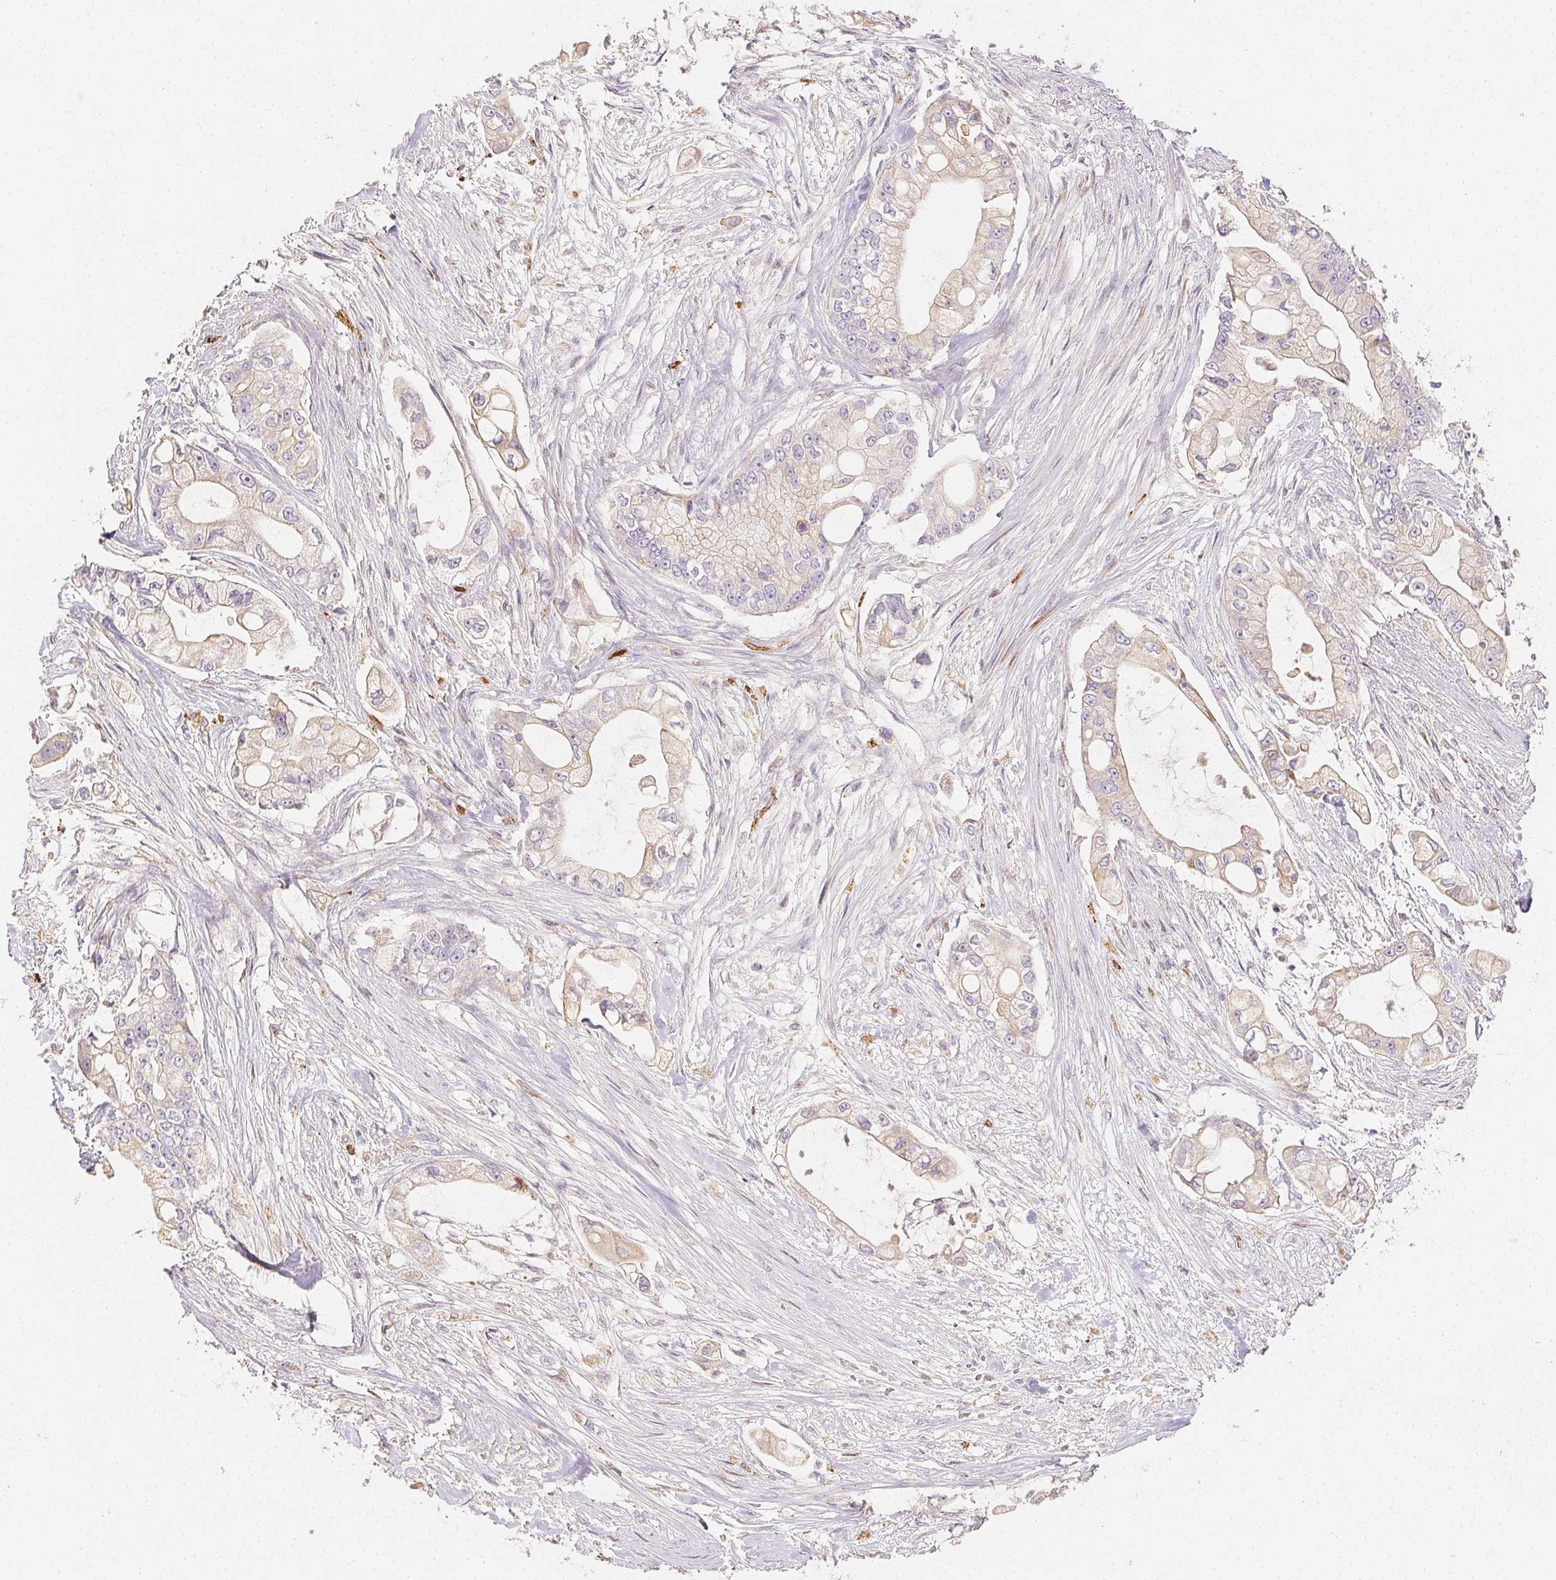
{"staining": {"intensity": "negative", "quantity": "none", "location": "none"}, "tissue": "pancreatic cancer", "cell_type": "Tumor cells", "image_type": "cancer", "snomed": [{"axis": "morphology", "description": "Adenocarcinoma, NOS"}, {"axis": "topography", "description": "Pancreas"}], "caption": "Immunohistochemical staining of pancreatic cancer (adenocarcinoma) reveals no significant staining in tumor cells. (Immunohistochemistry (ihc), brightfield microscopy, high magnification).", "gene": "ACVR1B", "patient": {"sex": "female", "age": 69}}